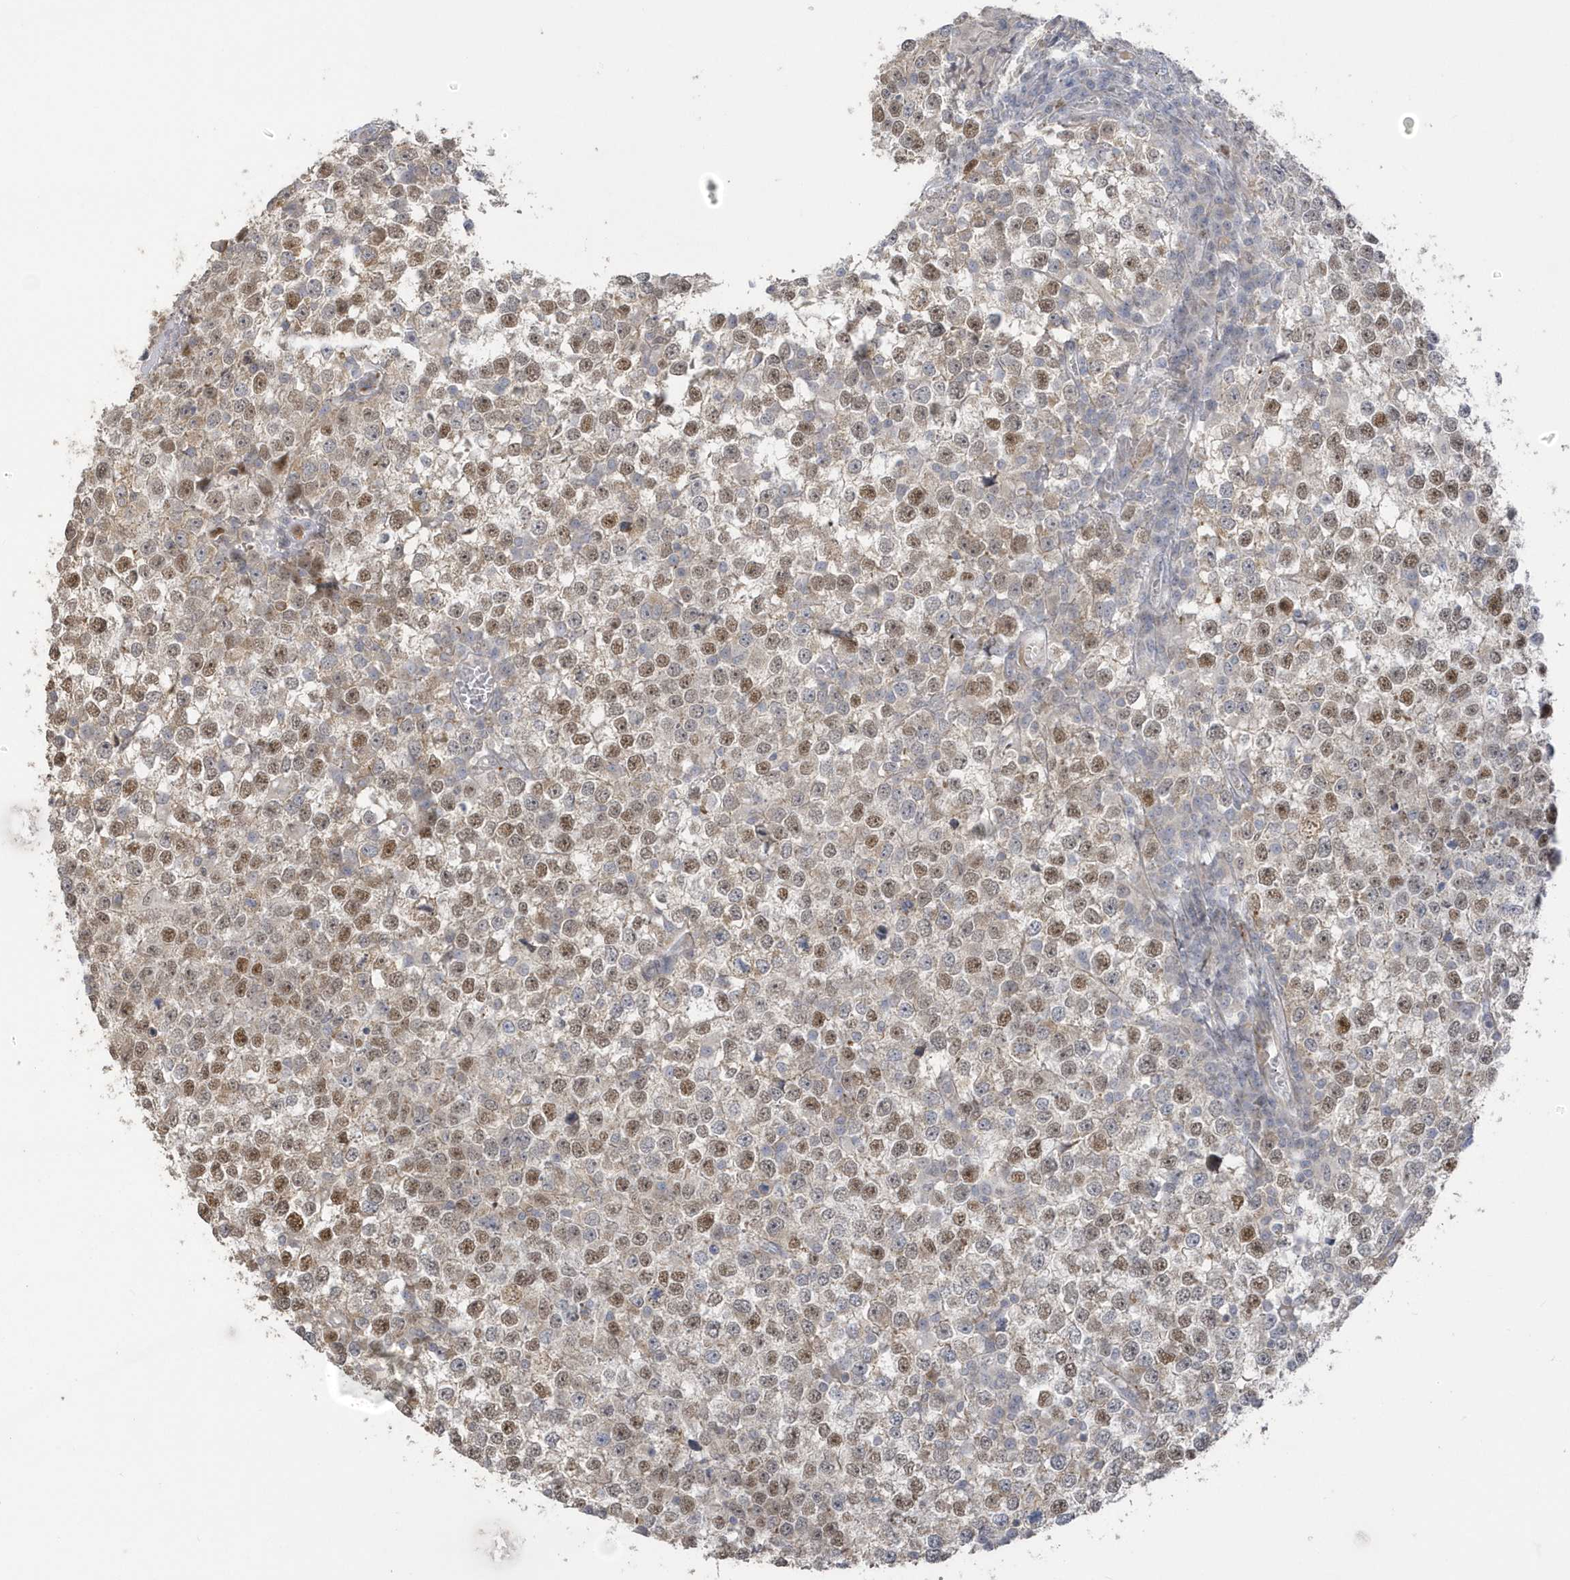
{"staining": {"intensity": "moderate", "quantity": "25%-75%", "location": "nuclear"}, "tissue": "testis cancer", "cell_type": "Tumor cells", "image_type": "cancer", "snomed": [{"axis": "morphology", "description": "Seminoma, NOS"}, {"axis": "topography", "description": "Testis"}], "caption": "Immunohistochemistry (IHC) image of human seminoma (testis) stained for a protein (brown), which shows medium levels of moderate nuclear positivity in approximately 25%-75% of tumor cells.", "gene": "NAF1", "patient": {"sex": "male", "age": 65}}